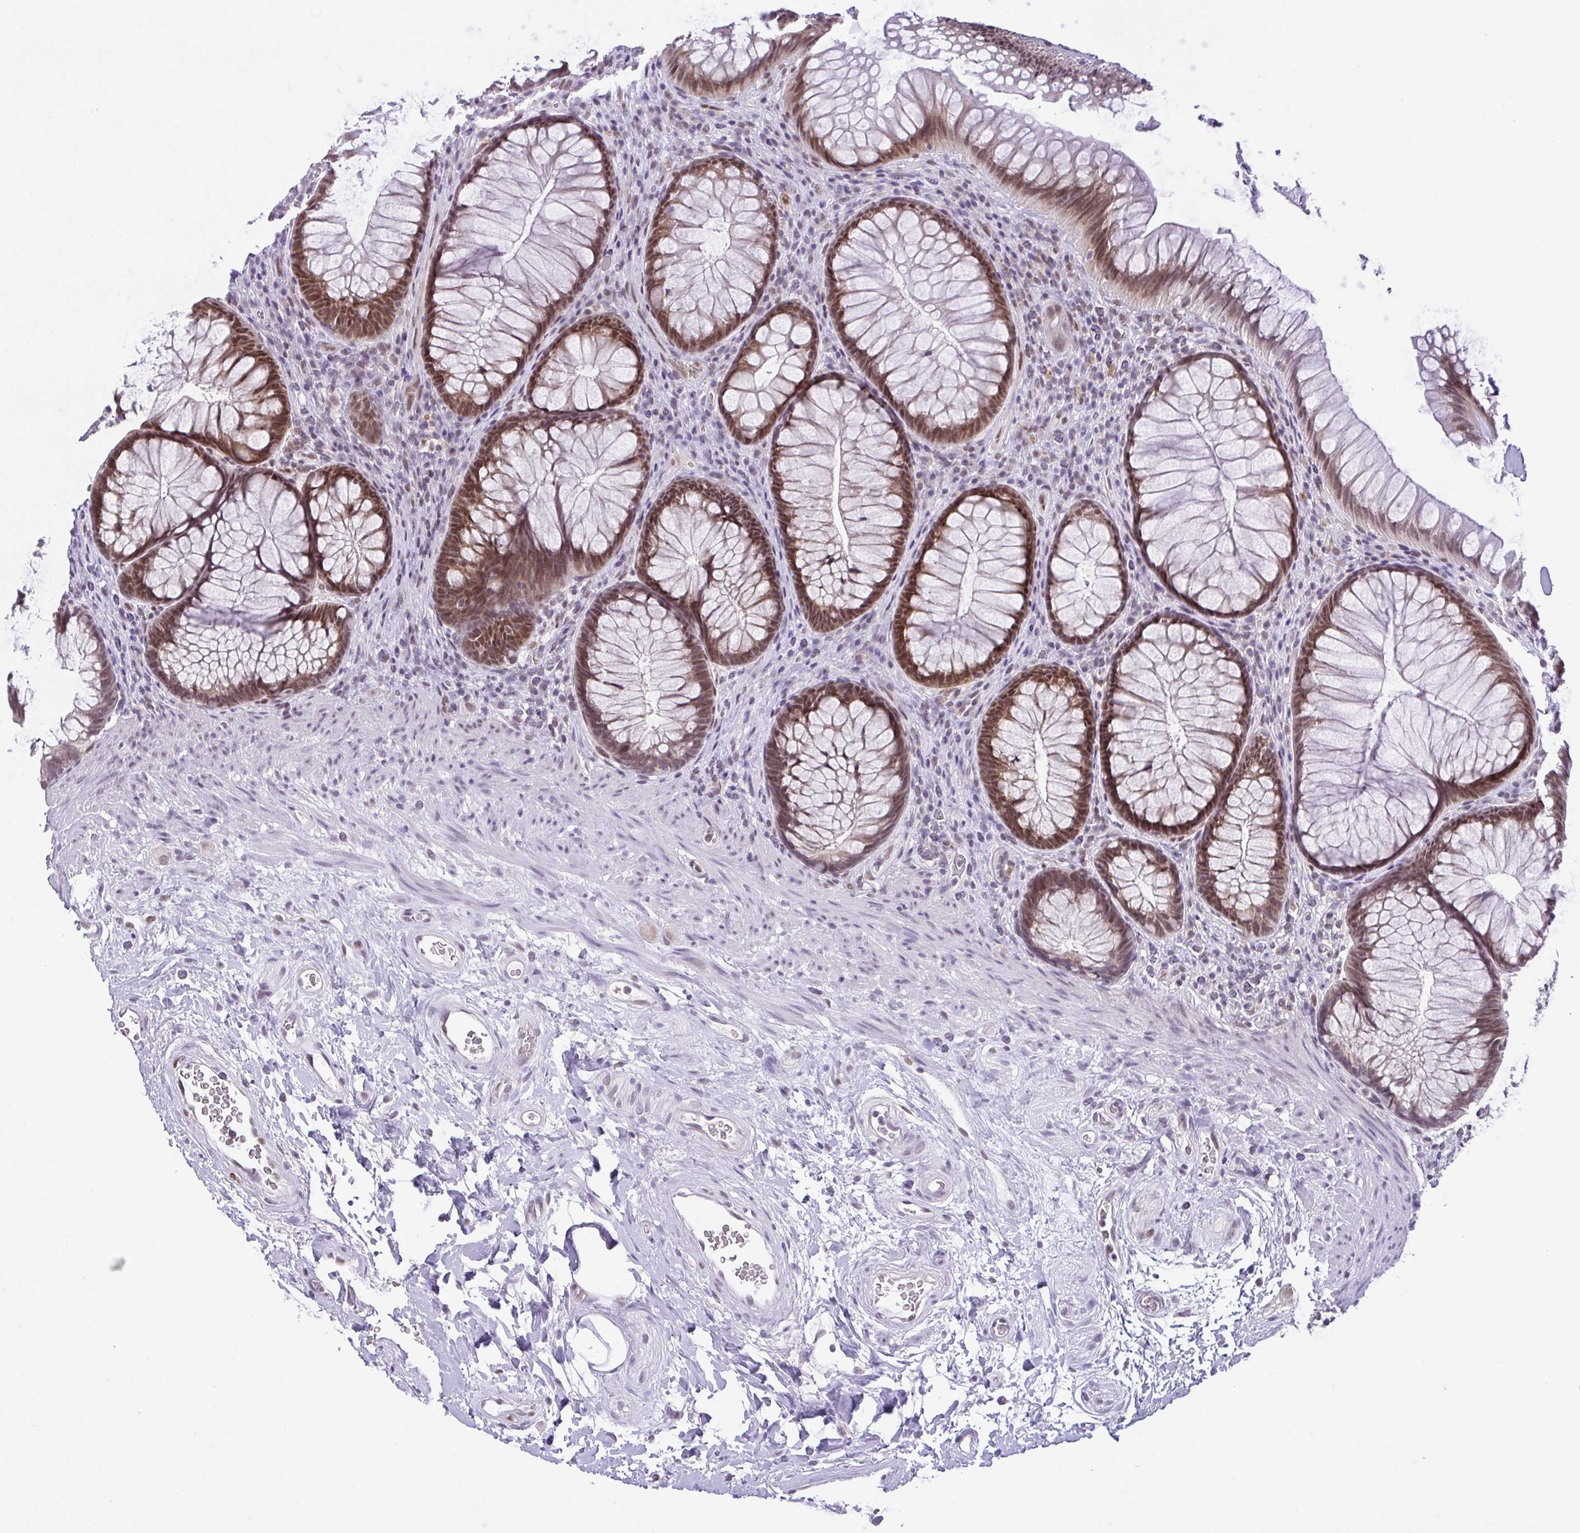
{"staining": {"intensity": "moderate", "quantity": "25%-75%", "location": "nuclear"}, "tissue": "rectum", "cell_type": "Glandular cells", "image_type": "normal", "snomed": [{"axis": "morphology", "description": "Normal tissue, NOS"}, {"axis": "topography", "description": "Smooth muscle"}, {"axis": "topography", "description": "Rectum"}], "caption": "Moderate nuclear protein staining is appreciated in about 25%-75% of glandular cells in rectum. (IHC, brightfield microscopy, high magnification).", "gene": "RBM3", "patient": {"sex": "male", "age": 53}}